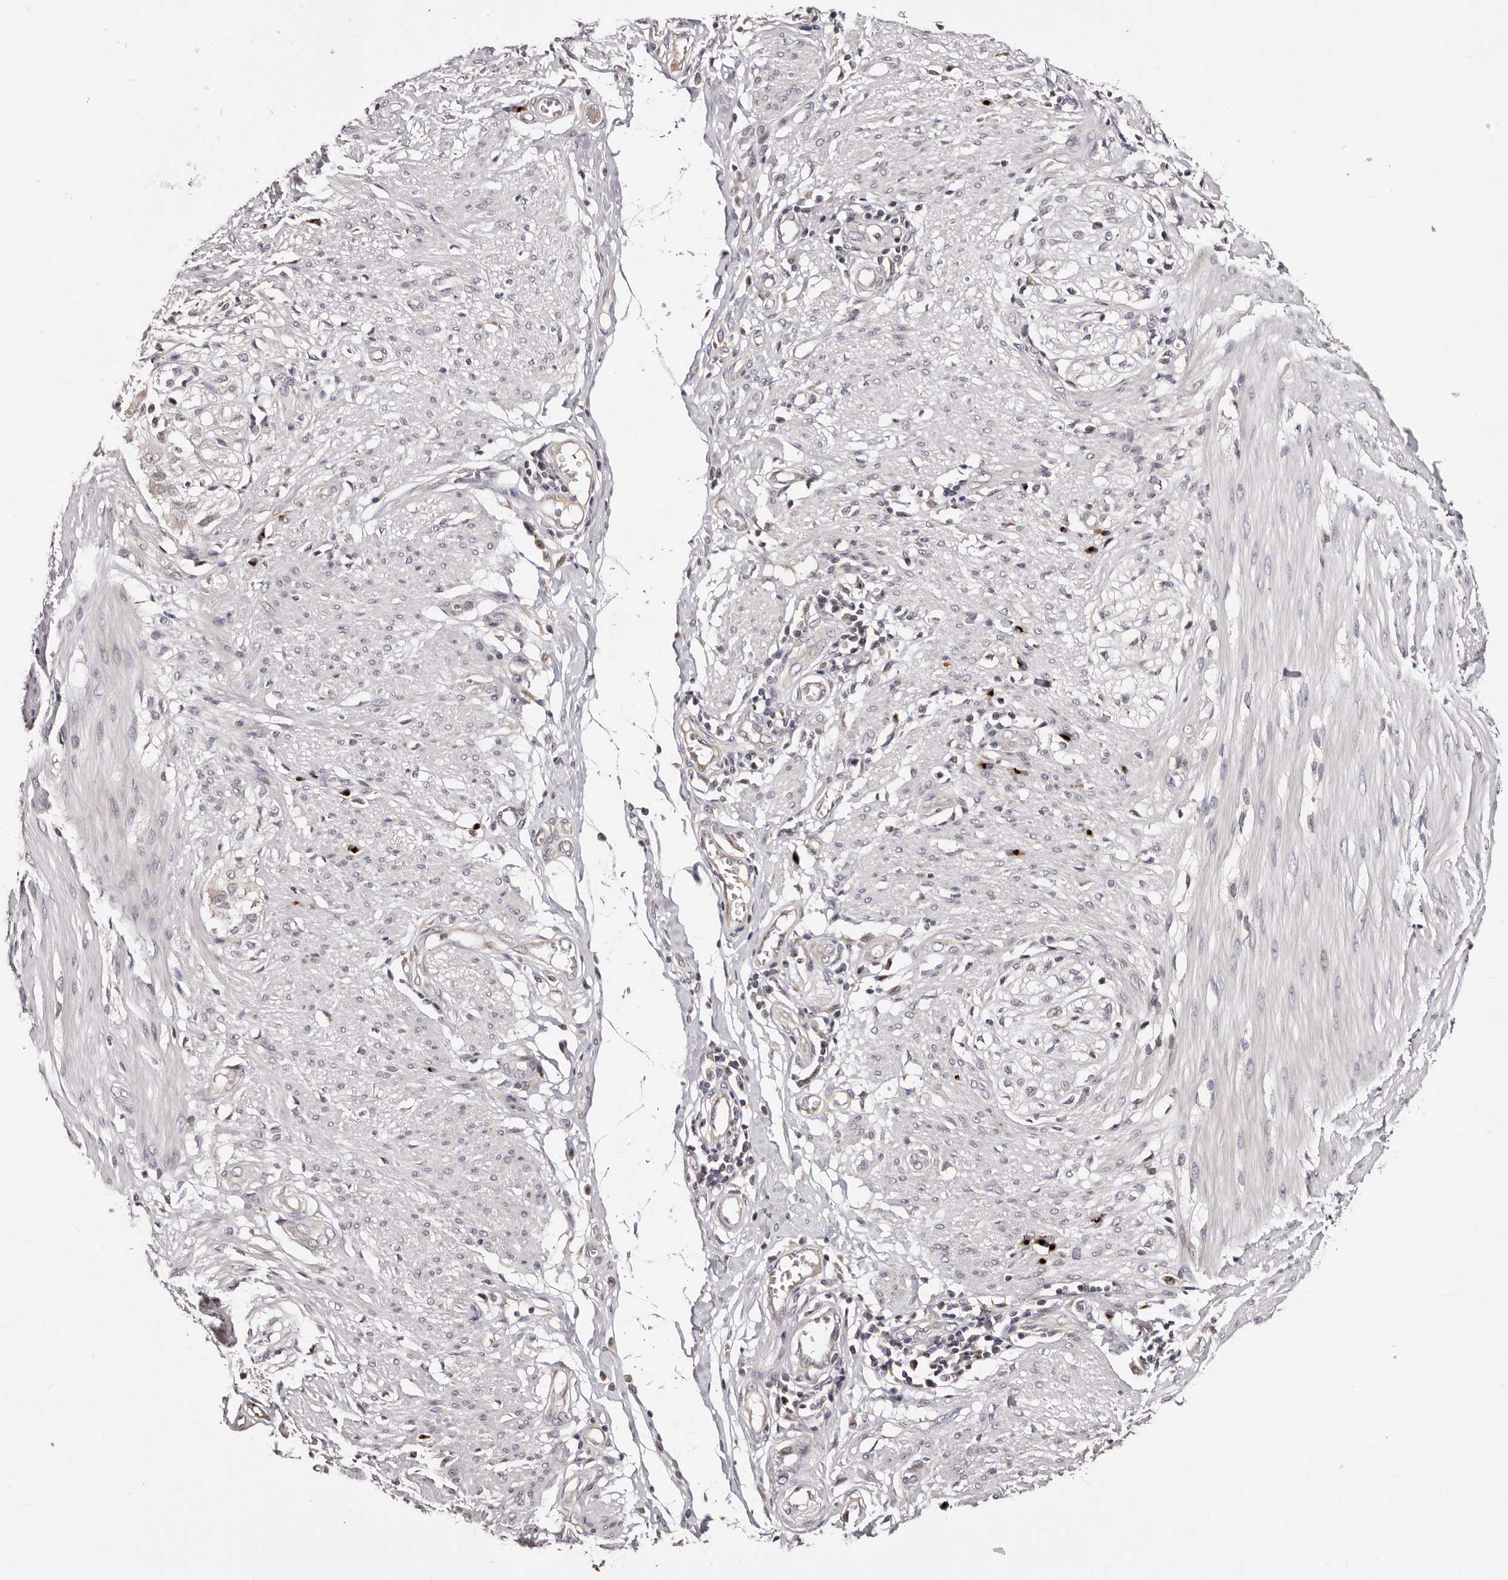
{"staining": {"intensity": "weak", "quantity": "25%-75%", "location": "cytoplasmic/membranous"}, "tissue": "smooth muscle", "cell_type": "Smooth muscle cells", "image_type": "normal", "snomed": [{"axis": "morphology", "description": "Normal tissue, NOS"}, {"axis": "morphology", "description": "Adenocarcinoma, NOS"}, {"axis": "topography", "description": "Colon"}, {"axis": "topography", "description": "Peripheral nerve tissue"}], "caption": "Protein staining of unremarkable smooth muscle demonstrates weak cytoplasmic/membranous positivity in approximately 25%-75% of smooth muscle cells.", "gene": "DACT2", "patient": {"sex": "male", "age": 14}}